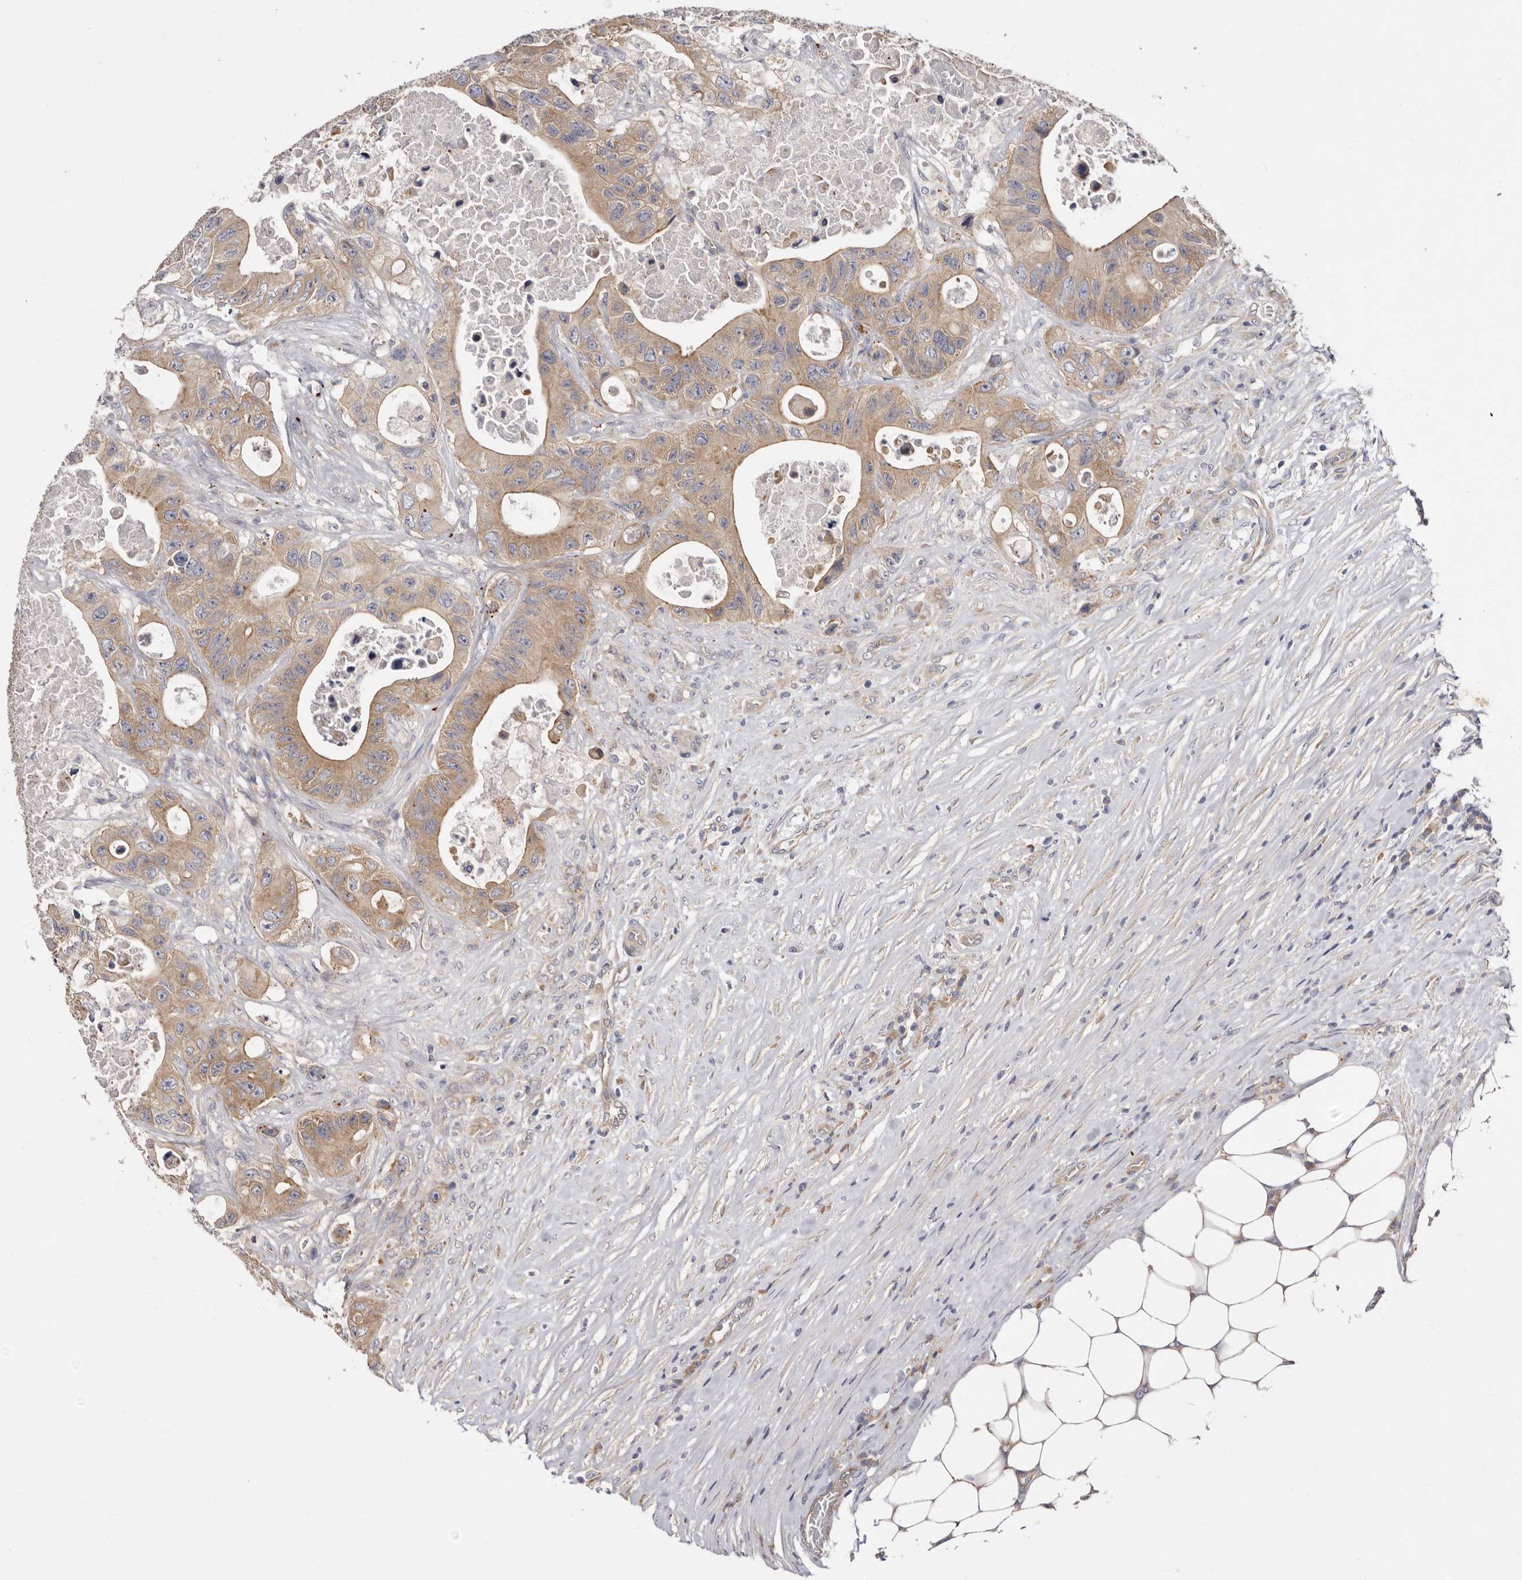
{"staining": {"intensity": "moderate", "quantity": ">75%", "location": "cytoplasmic/membranous"}, "tissue": "colorectal cancer", "cell_type": "Tumor cells", "image_type": "cancer", "snomed": [{"axis": "morphology", "description": "Adenocarcinoma, NOS"}, {"axis": "topography", "description": "Colon"}], "caption": "Immunohistochemistry (IHC) of colorectal cancer displays medium levels of moderate cytoplasmic/membranous positivity in approximately >75% of tumor cells. (Brightfield microscopy of DAB IHC at high magnification).", "gene": "FAM167B", "patient": {"sex": "female", "age": 46}}